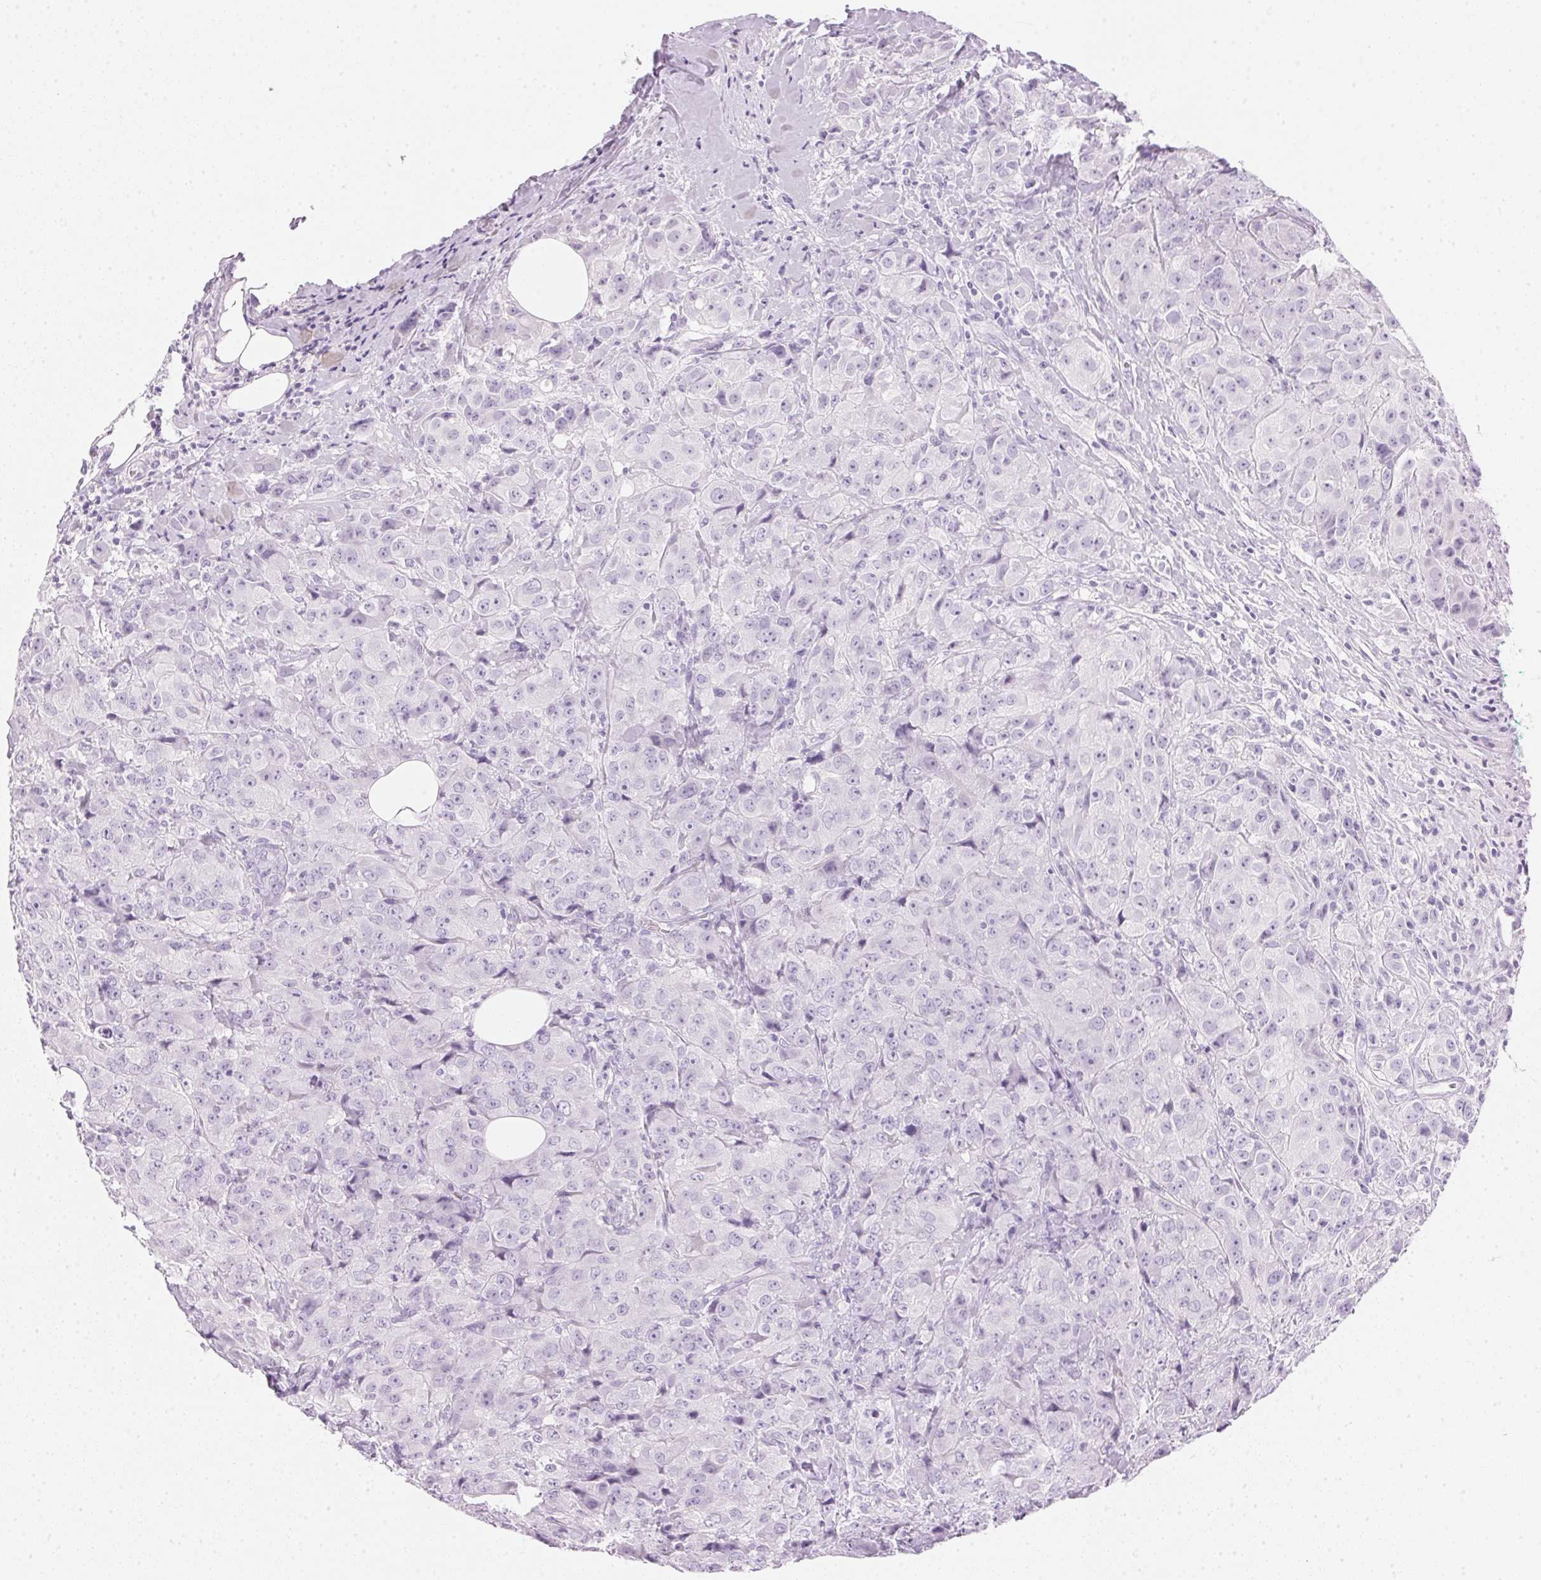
{"staining": {"intensity": "negative", "quantity": "none", "location": "none"}, "tissue": "breast cancer", "cell_type": "Tumor cells", "image_type": "cancer", "snomed": [{"axis": "morphology", "description": "Normal tissue, NOS"}, {"axis": "morphology", "description": "Duct carcinoma"}, {"axis": "topography", "description": "Breast"}], "caption": "A high-resolution histopathology image shows immunohistochemistry (IHC) staining of breast cancer (infiltrating ductal carcinoma), which displays no significant staining in tumor cells. The staining is performed using DAB (3,3'-diaminobenzidine) brown chromogen with nuclei counter-stained in using hematoxylin.", "gene": "IGFBP1", "patient": {"sex": "female", "age": 43}}